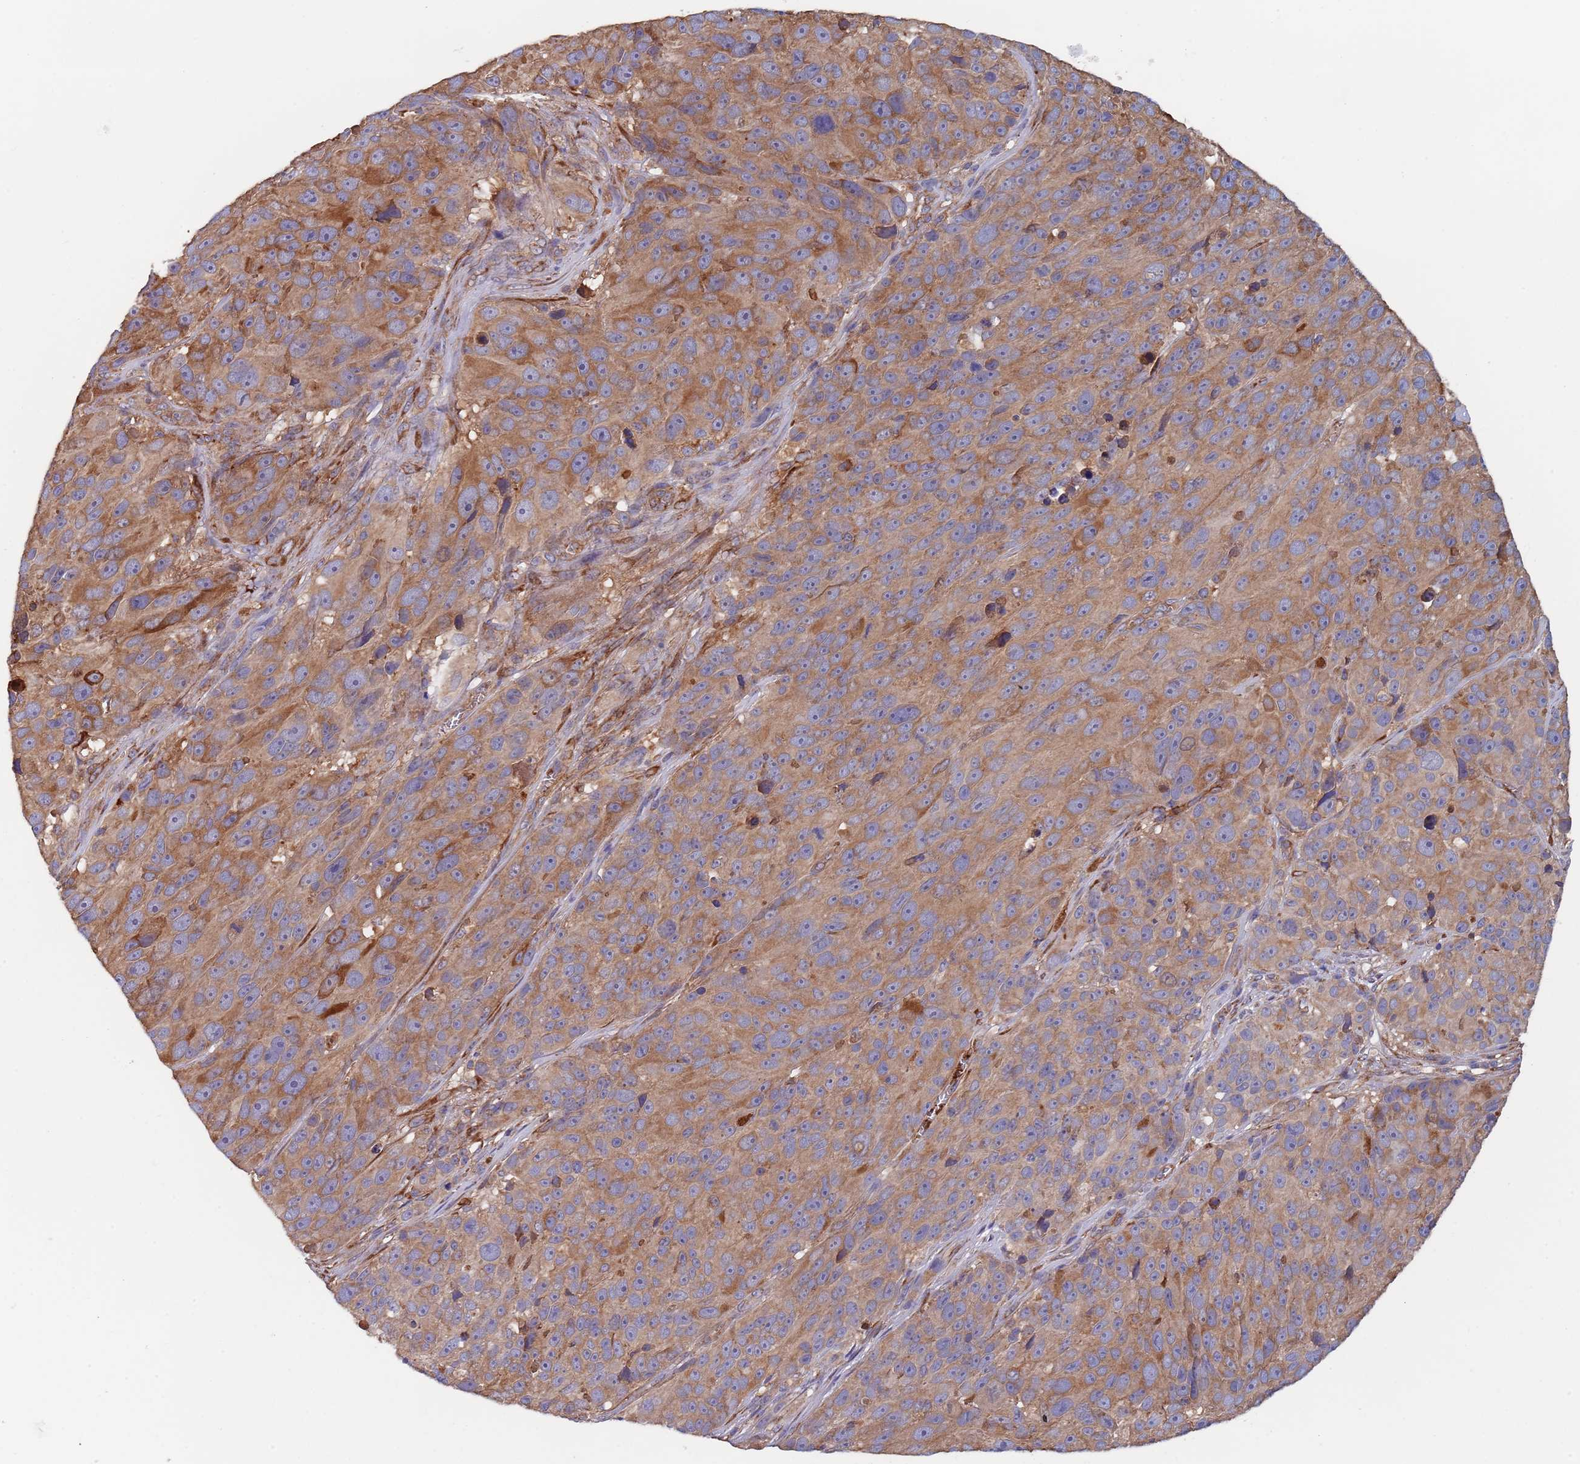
{"staining": {"intensity": "moderate", "quantity": "25%-75%", "location": "cytoplasmic/membranous"}, "tissue": "melanoma", "cell_type": "Tumor cells", "image_type": "cancer", "snomed": [{"axis": "morphology", "description": "Malignant melanoma, NOS"}, {"axis": "topography", "description": "Skin"}], "caption": "Malignant melanoma tissue reveals moderate cytoplasmic/membranous positivity in about 25%-75% of tumor cells, visualized by immunohistochemistry.", "gene": "DCUN1D3", "patient": {"sex": "male", "age": 84}}